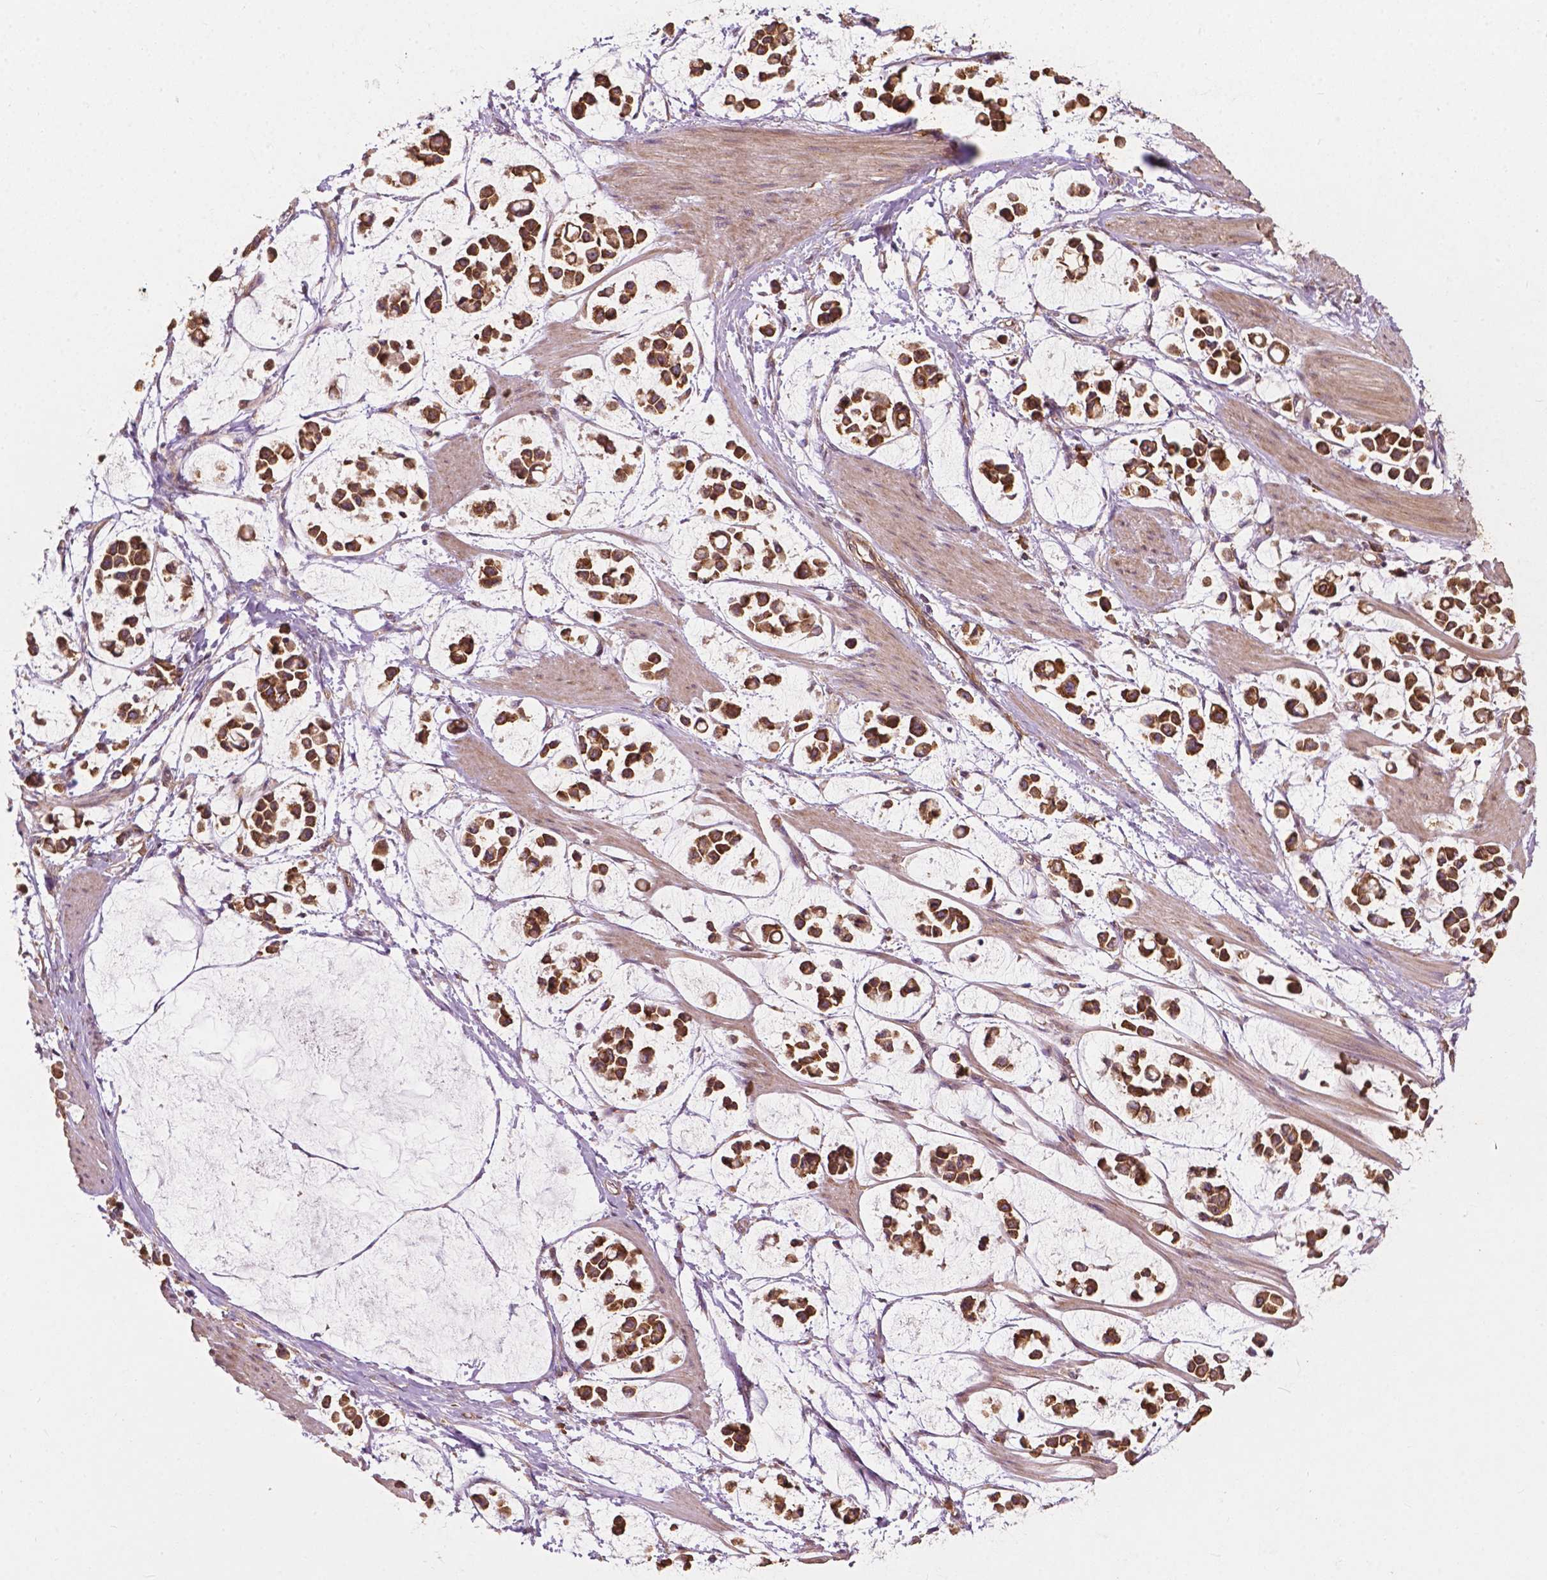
{"staining": {"intensity": "strong", "quantity": ">75%", "location": "cytoplasmic/membranous"}, "tissue": "stomach cancer", "cell_type": "Tumor cells", "image_type": "cancer", "snomed": [{"axis": "morphology", "description": "Adenocarcinoma, NOS"}, {"axis": "topography", "description": "Stomach"}], "caption": "Stomach adenocarcinoma stained with a brown dye exhibits strong cytoplasmic/membranous positive expression in approximately >75% of tumor cells.", "gene": "G3BP1", "patient": {"sex": "male", "age": 82}}